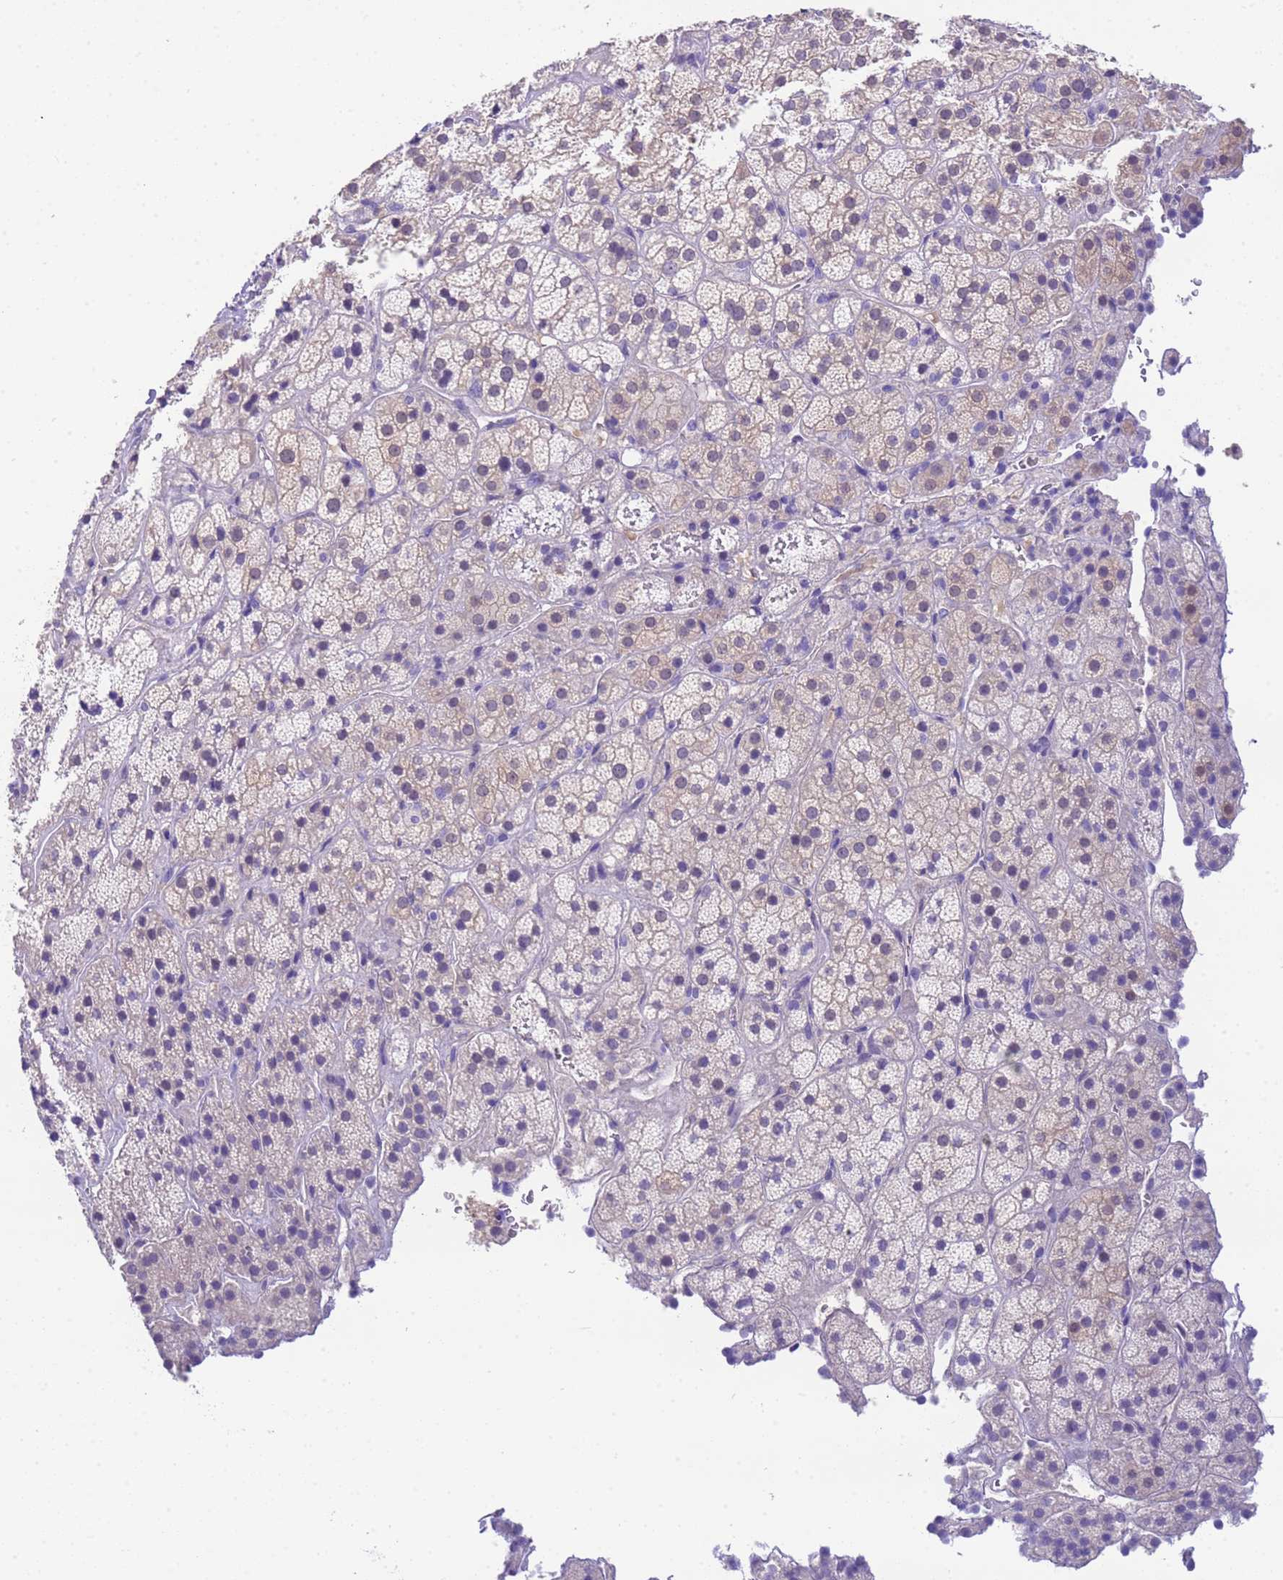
{"staining": {"intensity": "negative", "quantity": "none", "location": "none"}, "tissue": "adrenal gland", "cell_type": "Glandular cells", "image_type": "normal", "snomed": [{"axis": "morphology", "description": "Normal tissue, NOS"}, {"axis": "topography", "description": "Adrenal gland"}], "caption": "Glandular cells are negative for protein expression in normal human adrenal gland. Brightfield microscopy of immunohistochemistry (IHC) stained with DAB (3,3'-diaminobenzidine) (brown) and hematoxylin (blue), captured at high magnification.", "gene": "USP38", "patient": {"sex": "female", "age": 70}}